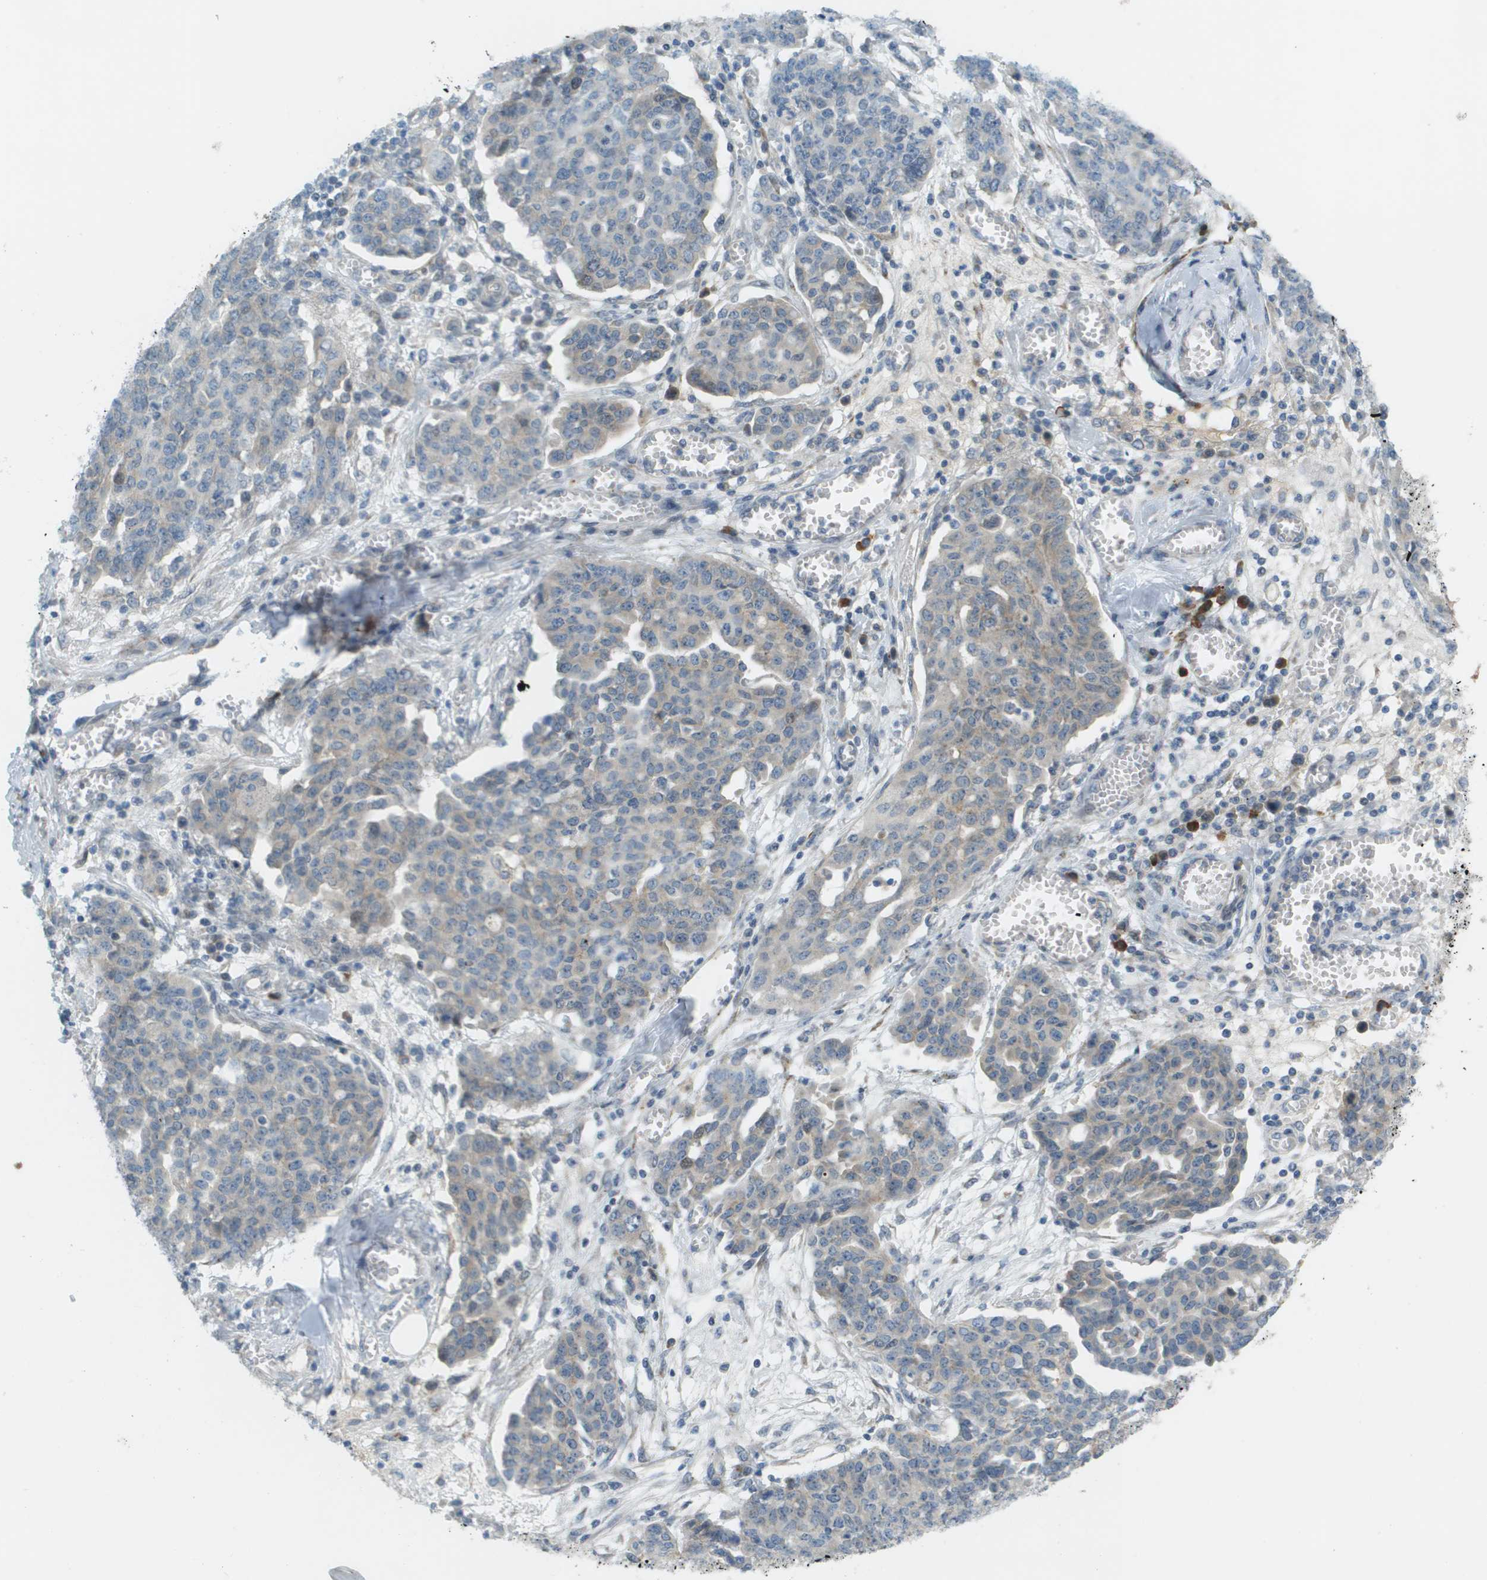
{"staining": {"intensity": "weak", "quantity": "<25%", "location": "cytoplasmic/membranous"}, "tissue": "ovarian cancer", "cell_type": "Tumor cells", "image_type": "cancer", "snomed": [{"axis": "morphology", "description": "Cystadenocarcinoma, serous, NOS"}, {"axis": "topography", "description": "Soft tissue"}, {"axis": "topography", "description": "Ovary"}], "caption": "Immunohistochemistry micrograph of neoplastic tissue: human ovarian cancer stained with DAB displays no significant protein positivity in tumor cells.", "gene": "CACNB4", "patient": {"sex": "female", "age": 57}}